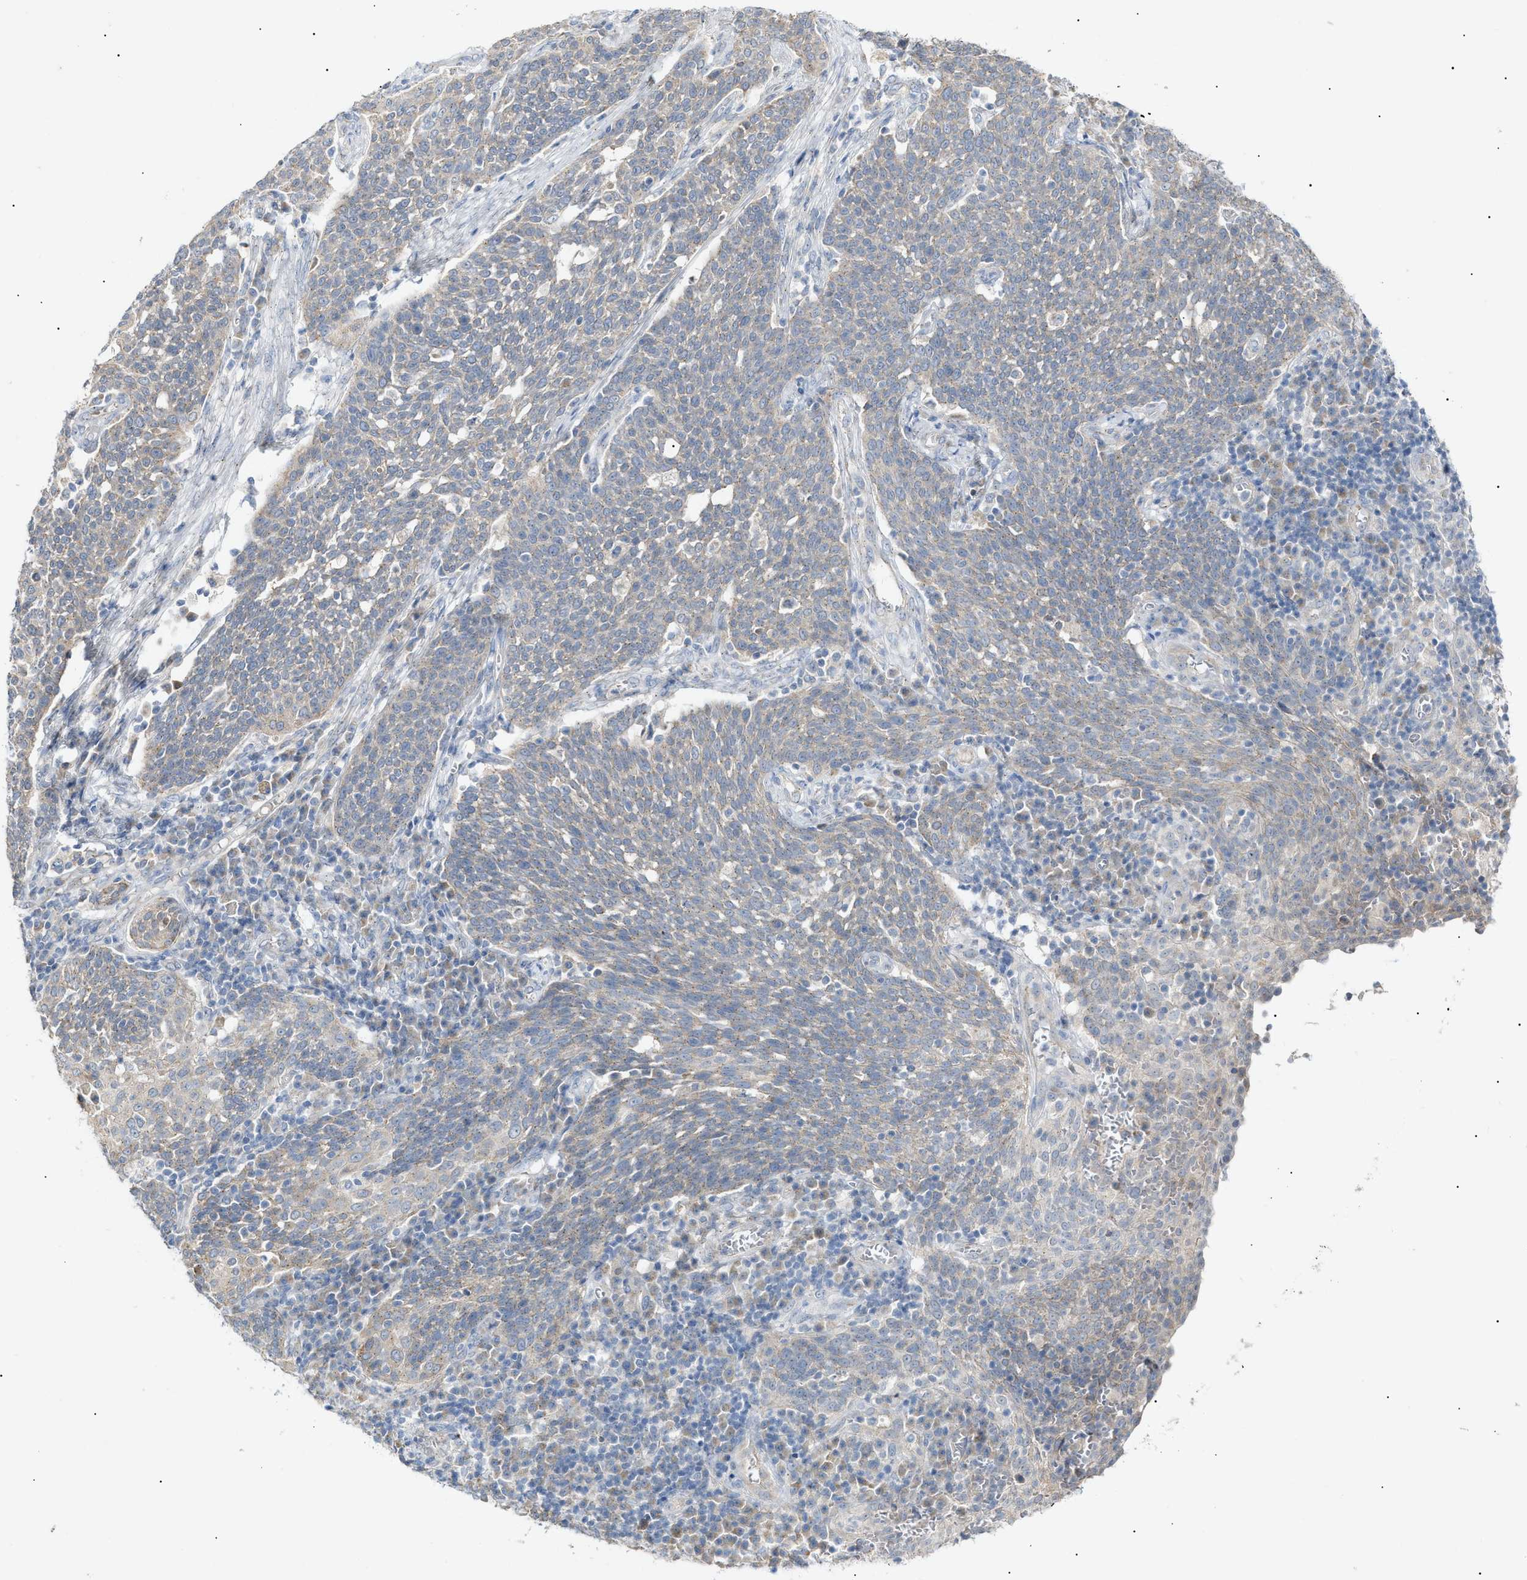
{"staining": {"intensity": "weak", "quantity": "<25%", "location": "cytoplasmic/membranous"}, "tissue": "cervical cancer", "cell_type": "Tumor cells", "image_type": "cancer", "snomed": [{"axis": "morphology", "description": "Squamous cell carcinoma, NOS"}, {"axis": "topography", "description": "Cervix"}], "caption": "Cervical squamous cell carcinoma stained for a protein using immunohistochemistry exhibits no expression tumor cells.", "gene": "SLC25A31", "patient": {"sex": "female", "age": 34}}